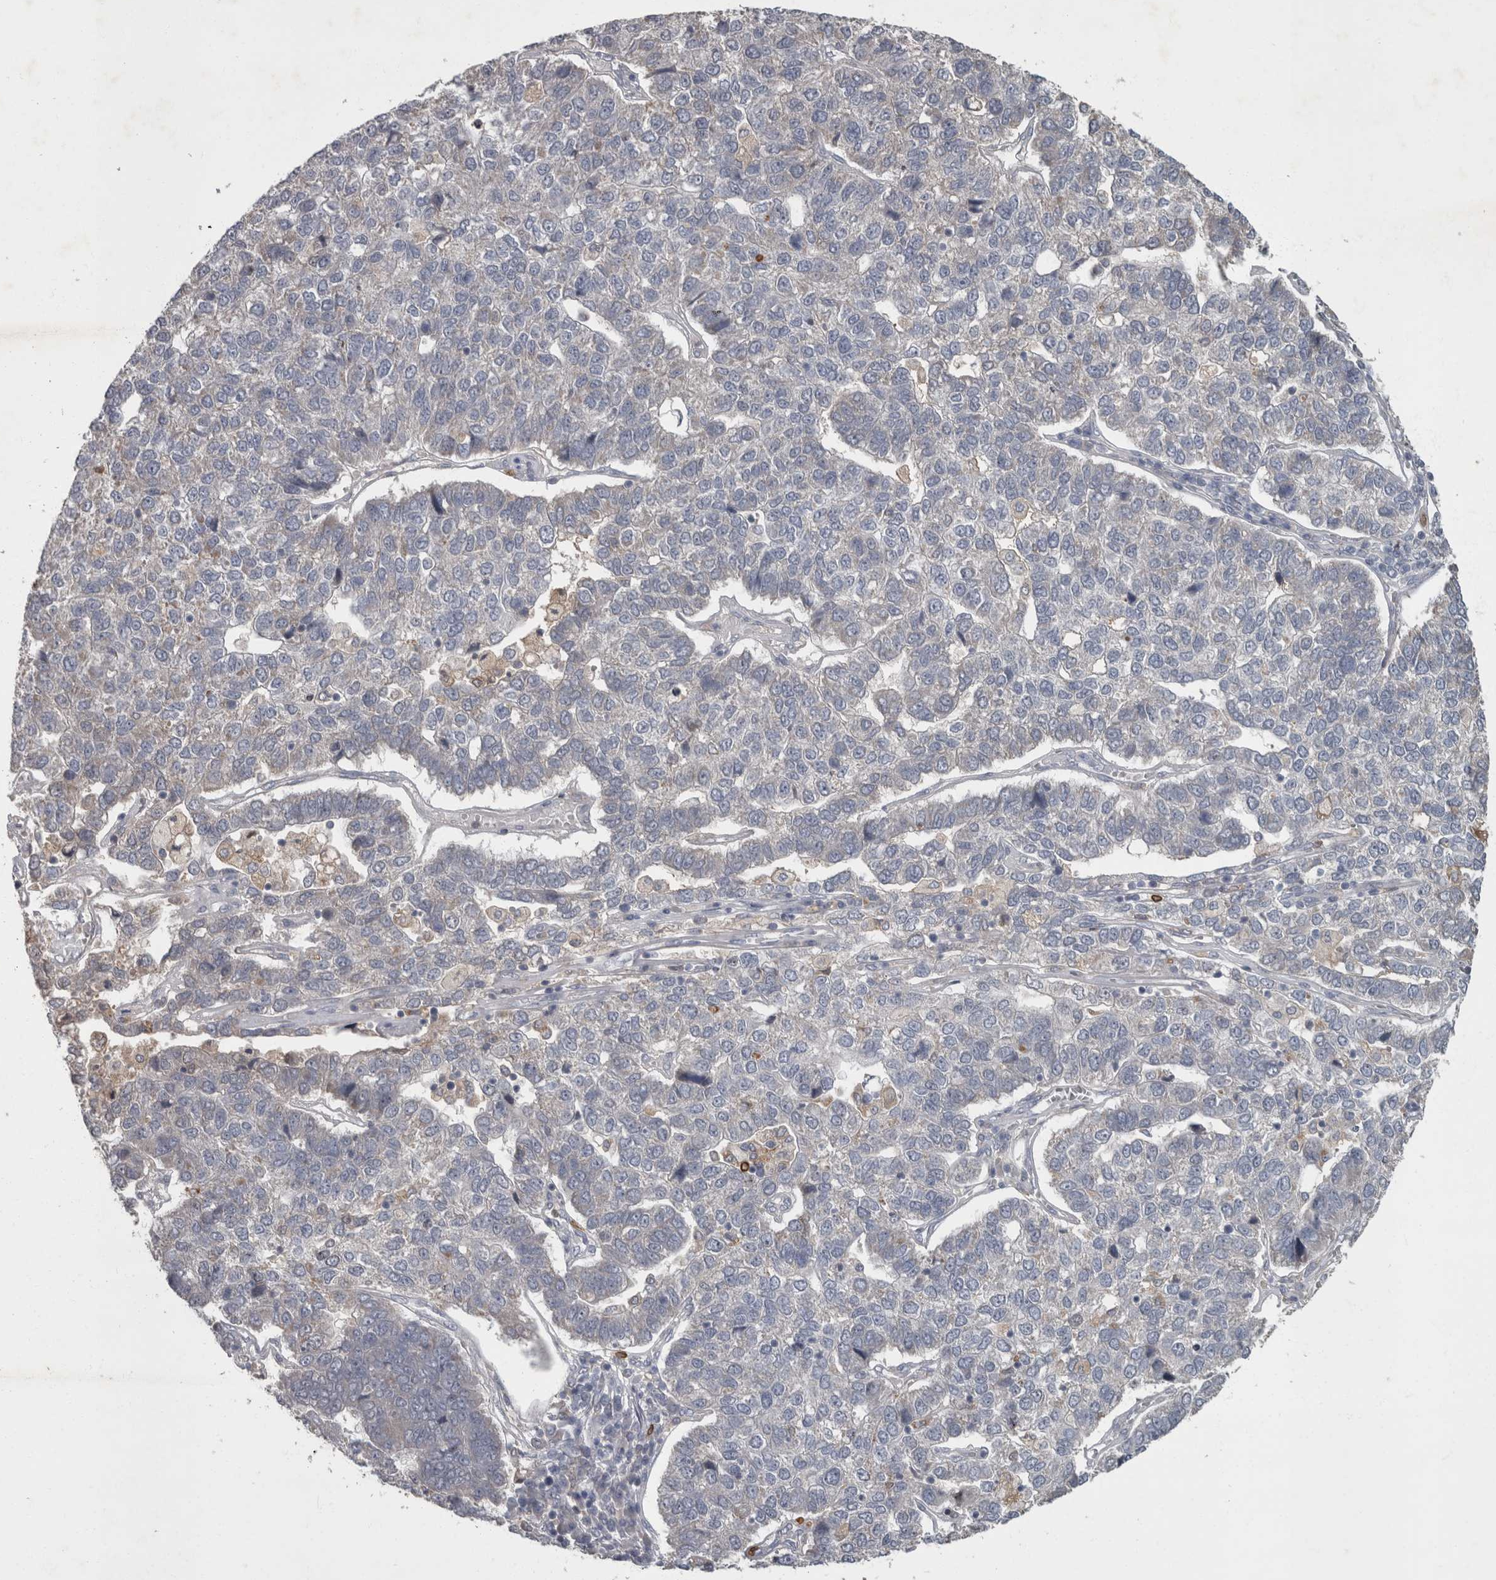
{"staining": {"intensity": "negative", "quantity": "none", "location": "none"}, "tissue": "pancreatic cancer", "cell_type": "Tumor cells", "image_type": "cancer", "snomed": [{"axis": "morphology", "description": "Adenocarcinoma, NOS"}, {"axis": "topography", "description": "Pancreas"}], "caption": "High power microscopy histopathology image of an immunohistochemistry photomicrograph of adenocarcinoma (pancreatic), revealing no significant positivity in tumor cells. Nuclei are stained in blue.", "gene": "PPP1R3C", "patient": {"sex": "female", "age": 61}}